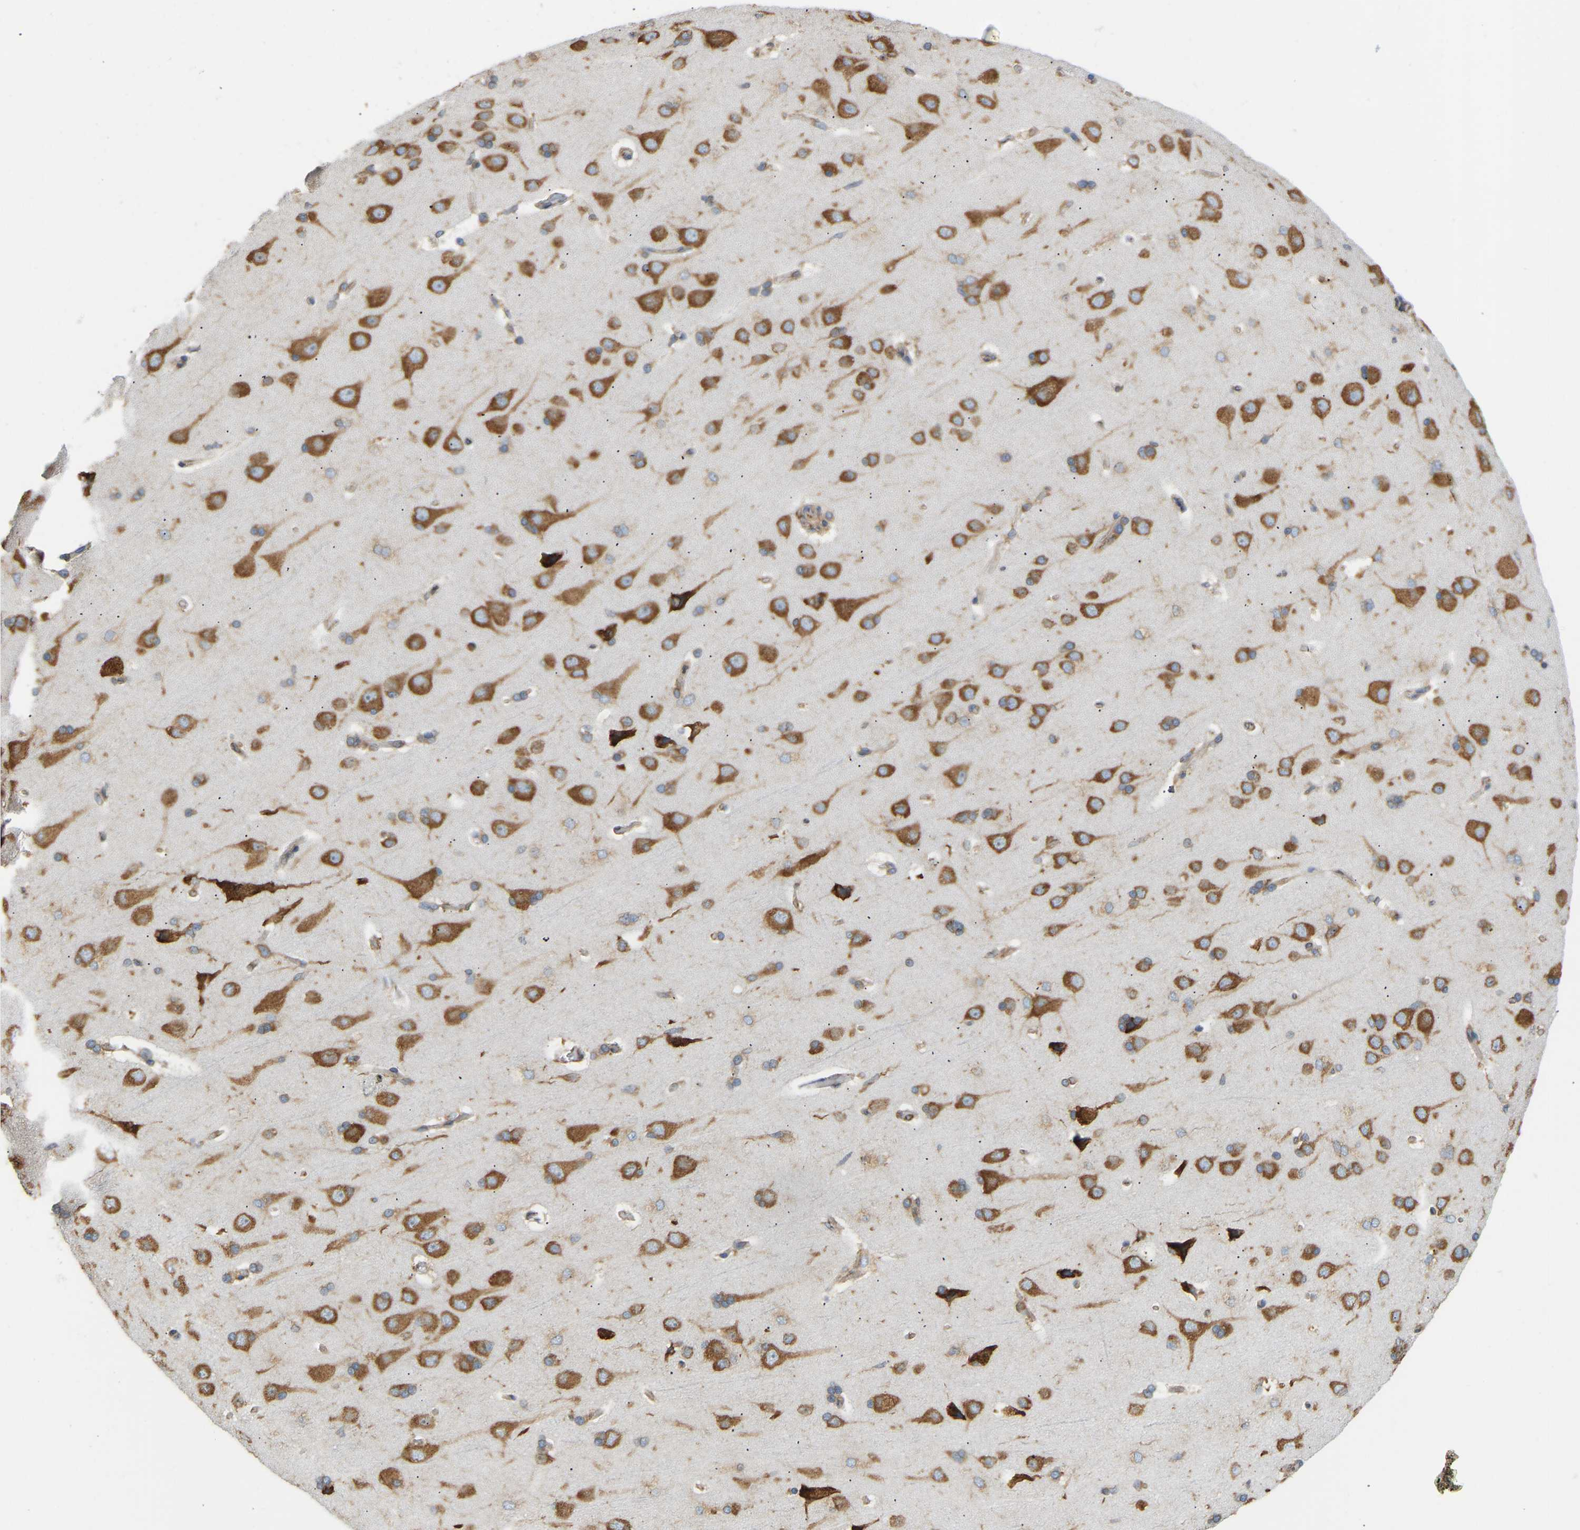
{"staining": {"intensity": "moderate", "quantity": ">75%", "location": "cytoplasmic/membranous"}, "tissue": "cerebral cortex", "cell_type": "Endothelial cells", "image_type": "normal", "snomed": [{"axis": "morphology", "description": "Normal tissue, NOS"}, {"axis": "topography", "description": "Cerebral cortex"}], "caption": "Endothelial cells exhibit moderate cytoplasmic/membranous expression in approximately >75% of cells in benign cerebral cortex.", "gene": "RPS6KB2", "patient": {"sex": "male", "age": 62}}